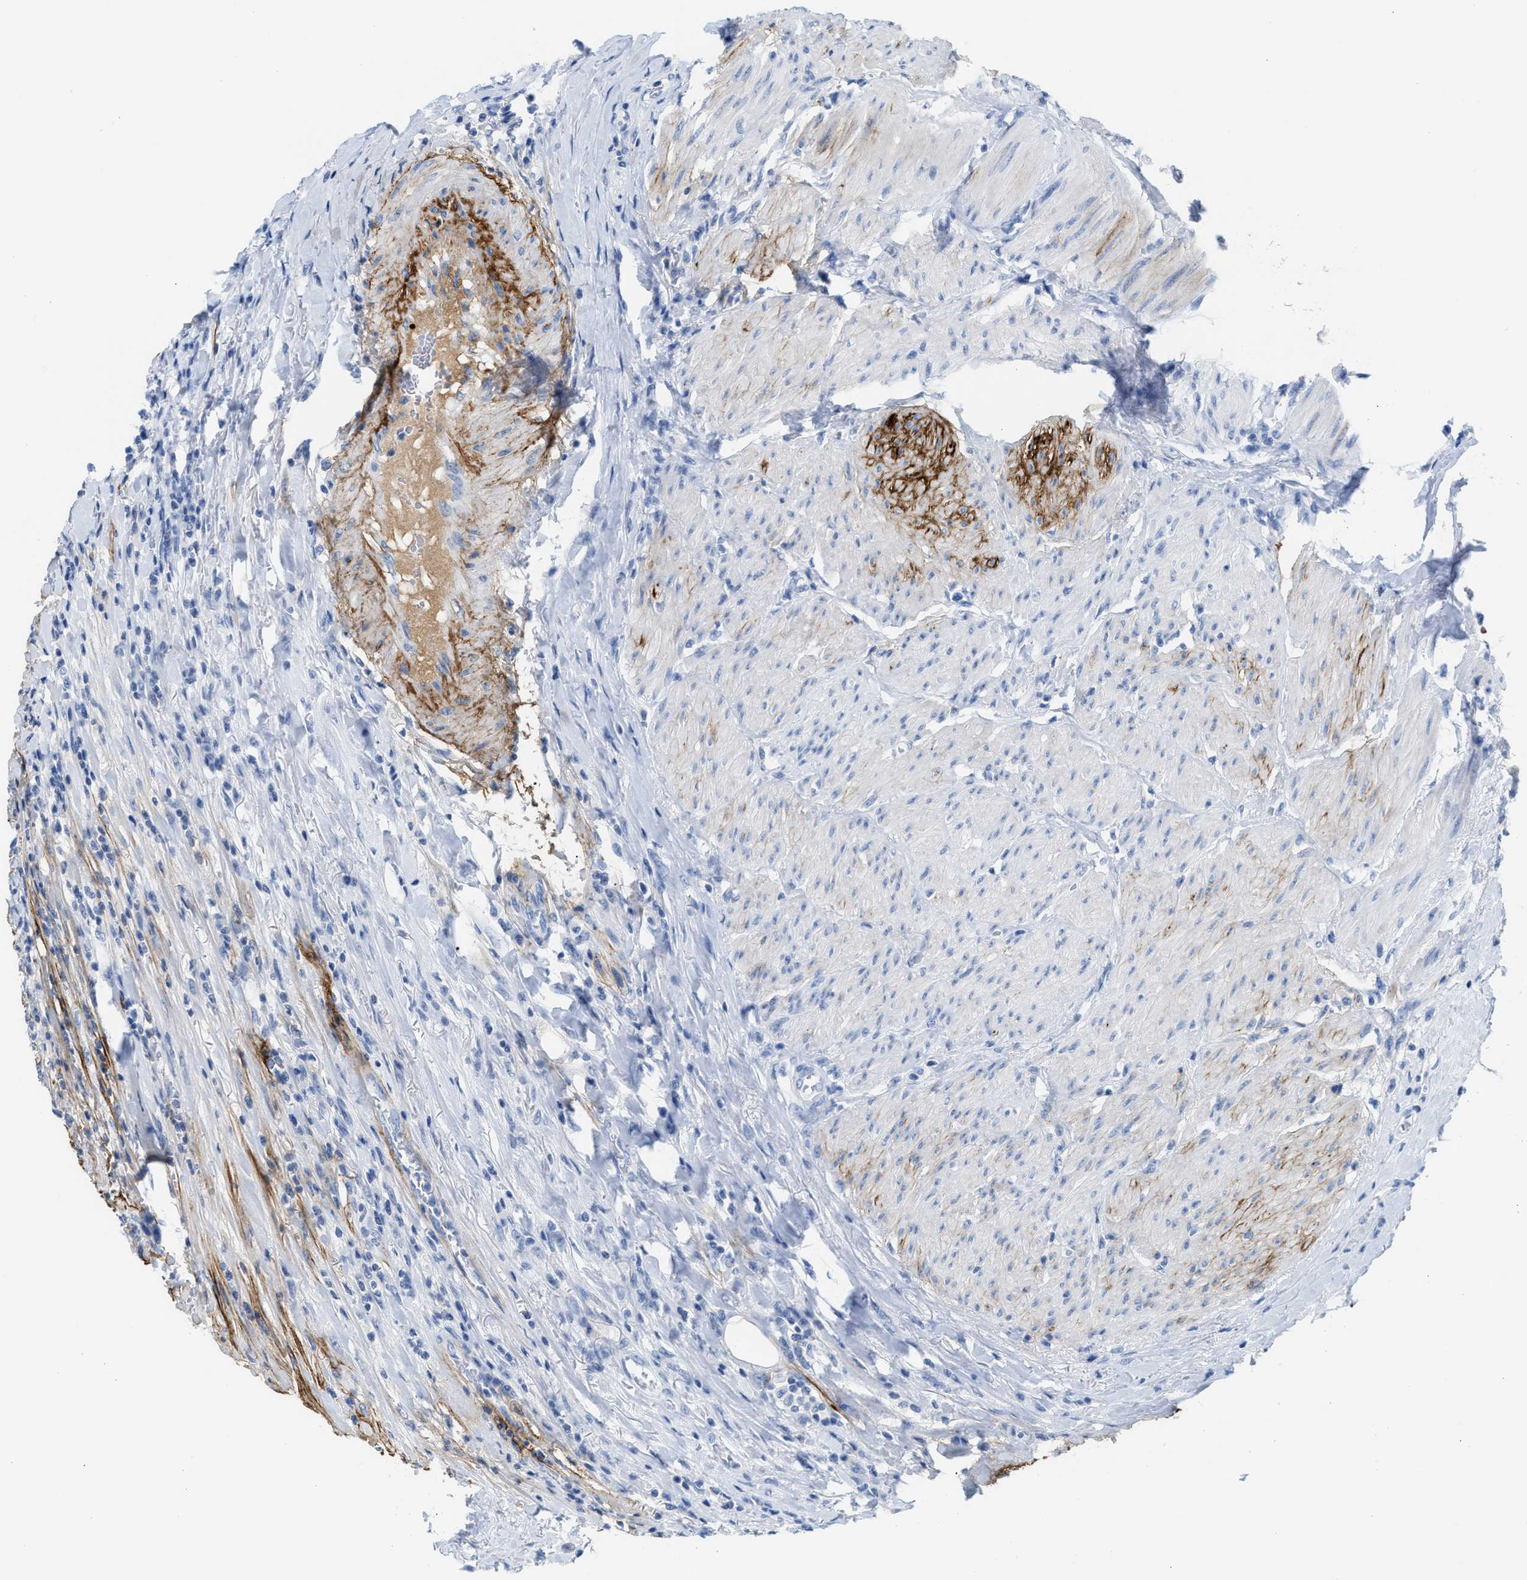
{"staining": {"intensity": "negative", "quantity": "none", "location": "none"}, "tissue": "urothelial cancer", "cell_type": "Tumor cells", "image_type": "cancer", "snomed": [{"axis": "morphology", "description": "Urothelial carcinoma, High grade"}, {"axis": "topography", "description": "Urinary bladder"}], "caption": "Tumor cells show no significant protein positivity in high-grade urothelial carcinoma.", "gene": "TNR", "patient": {"sex": "female", "age": 80}}